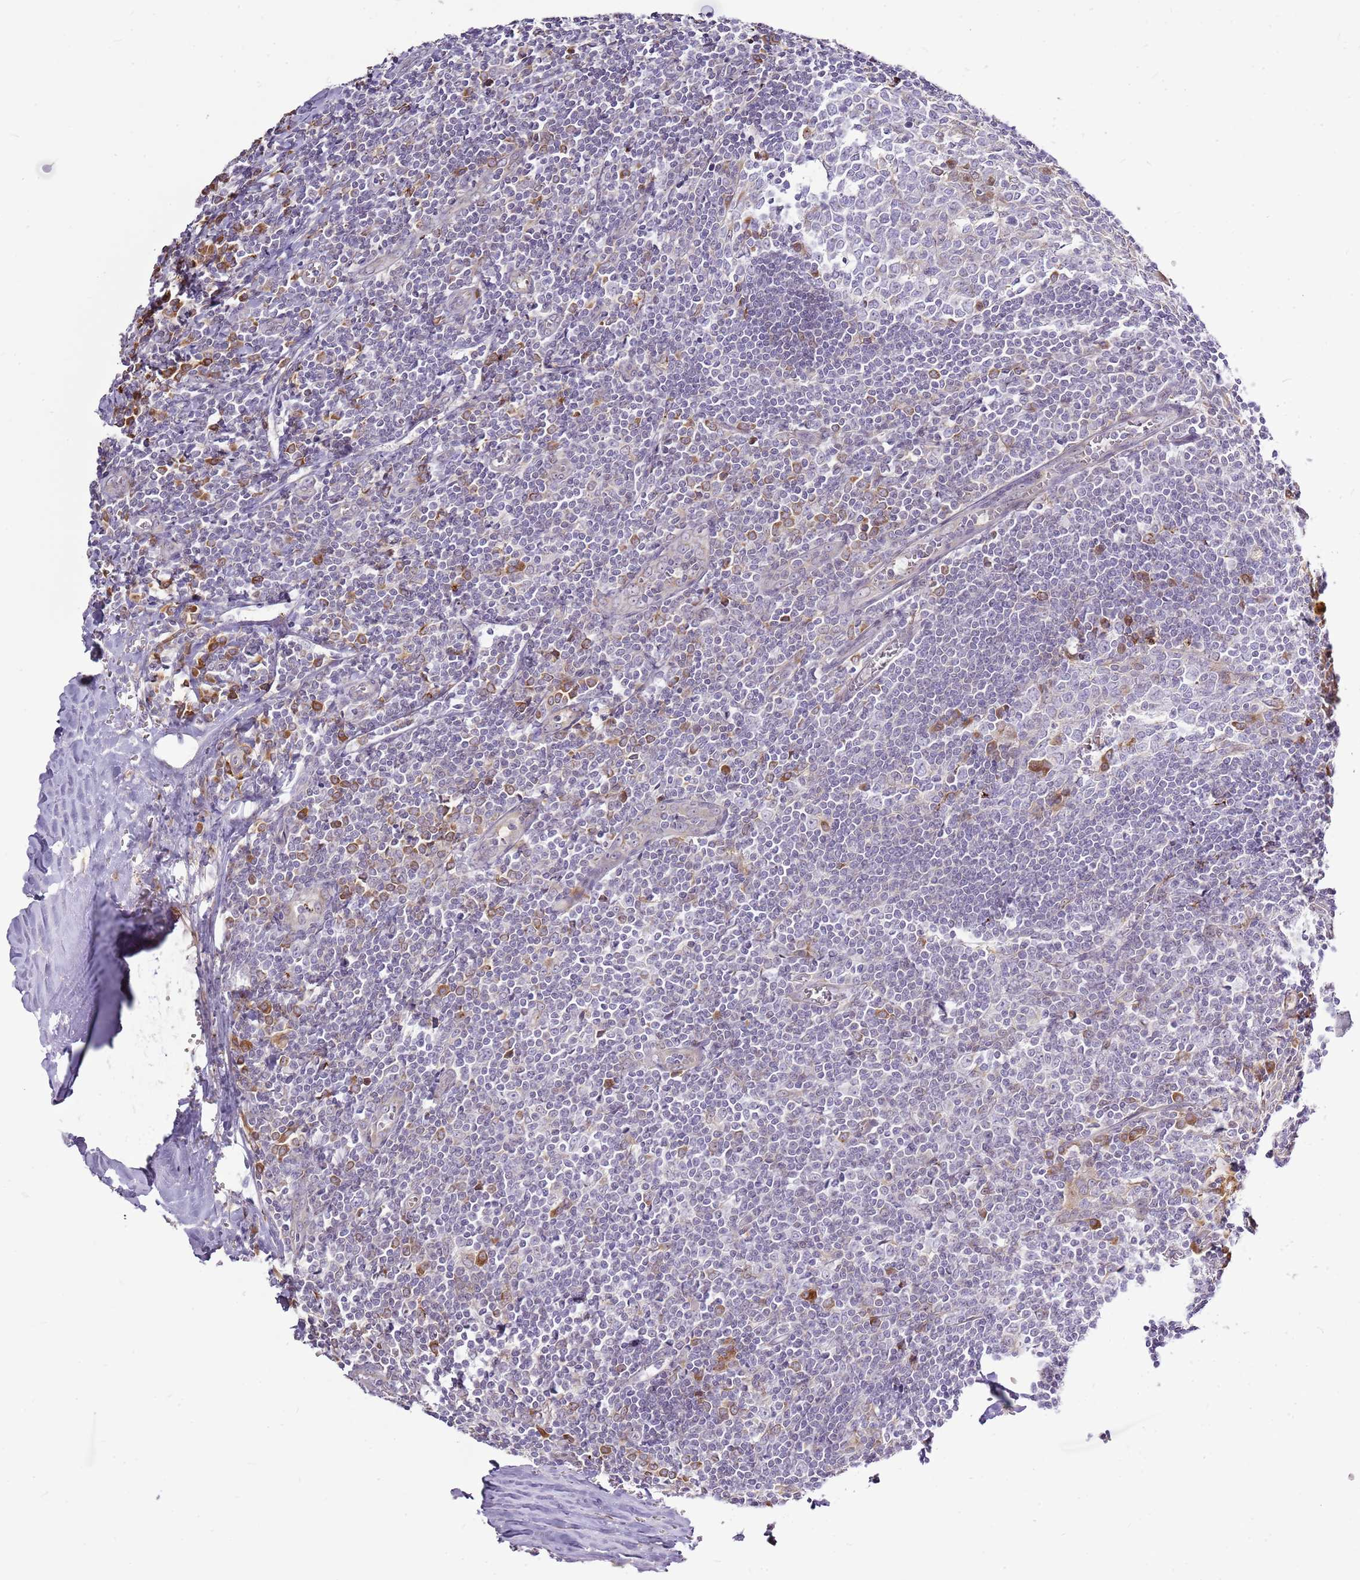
{"staining": {"intensity": "negative", "quantity": "none", "location": "none"}, "tissue": "tonsil", "cell_type": "Germinal center cells", "image_type": "normal", "snomed": [{"axis": "morphology", "description": "Normal tissue, NOS"}, {"axis": "topography", "description": "Tonsil"}], "caption": "Immunohistochemical staining of normal human tonsil reveals no significant staining in germinal center cells.", "gene": "TMED10", "patient": {"sex": "male", "age": 27}}